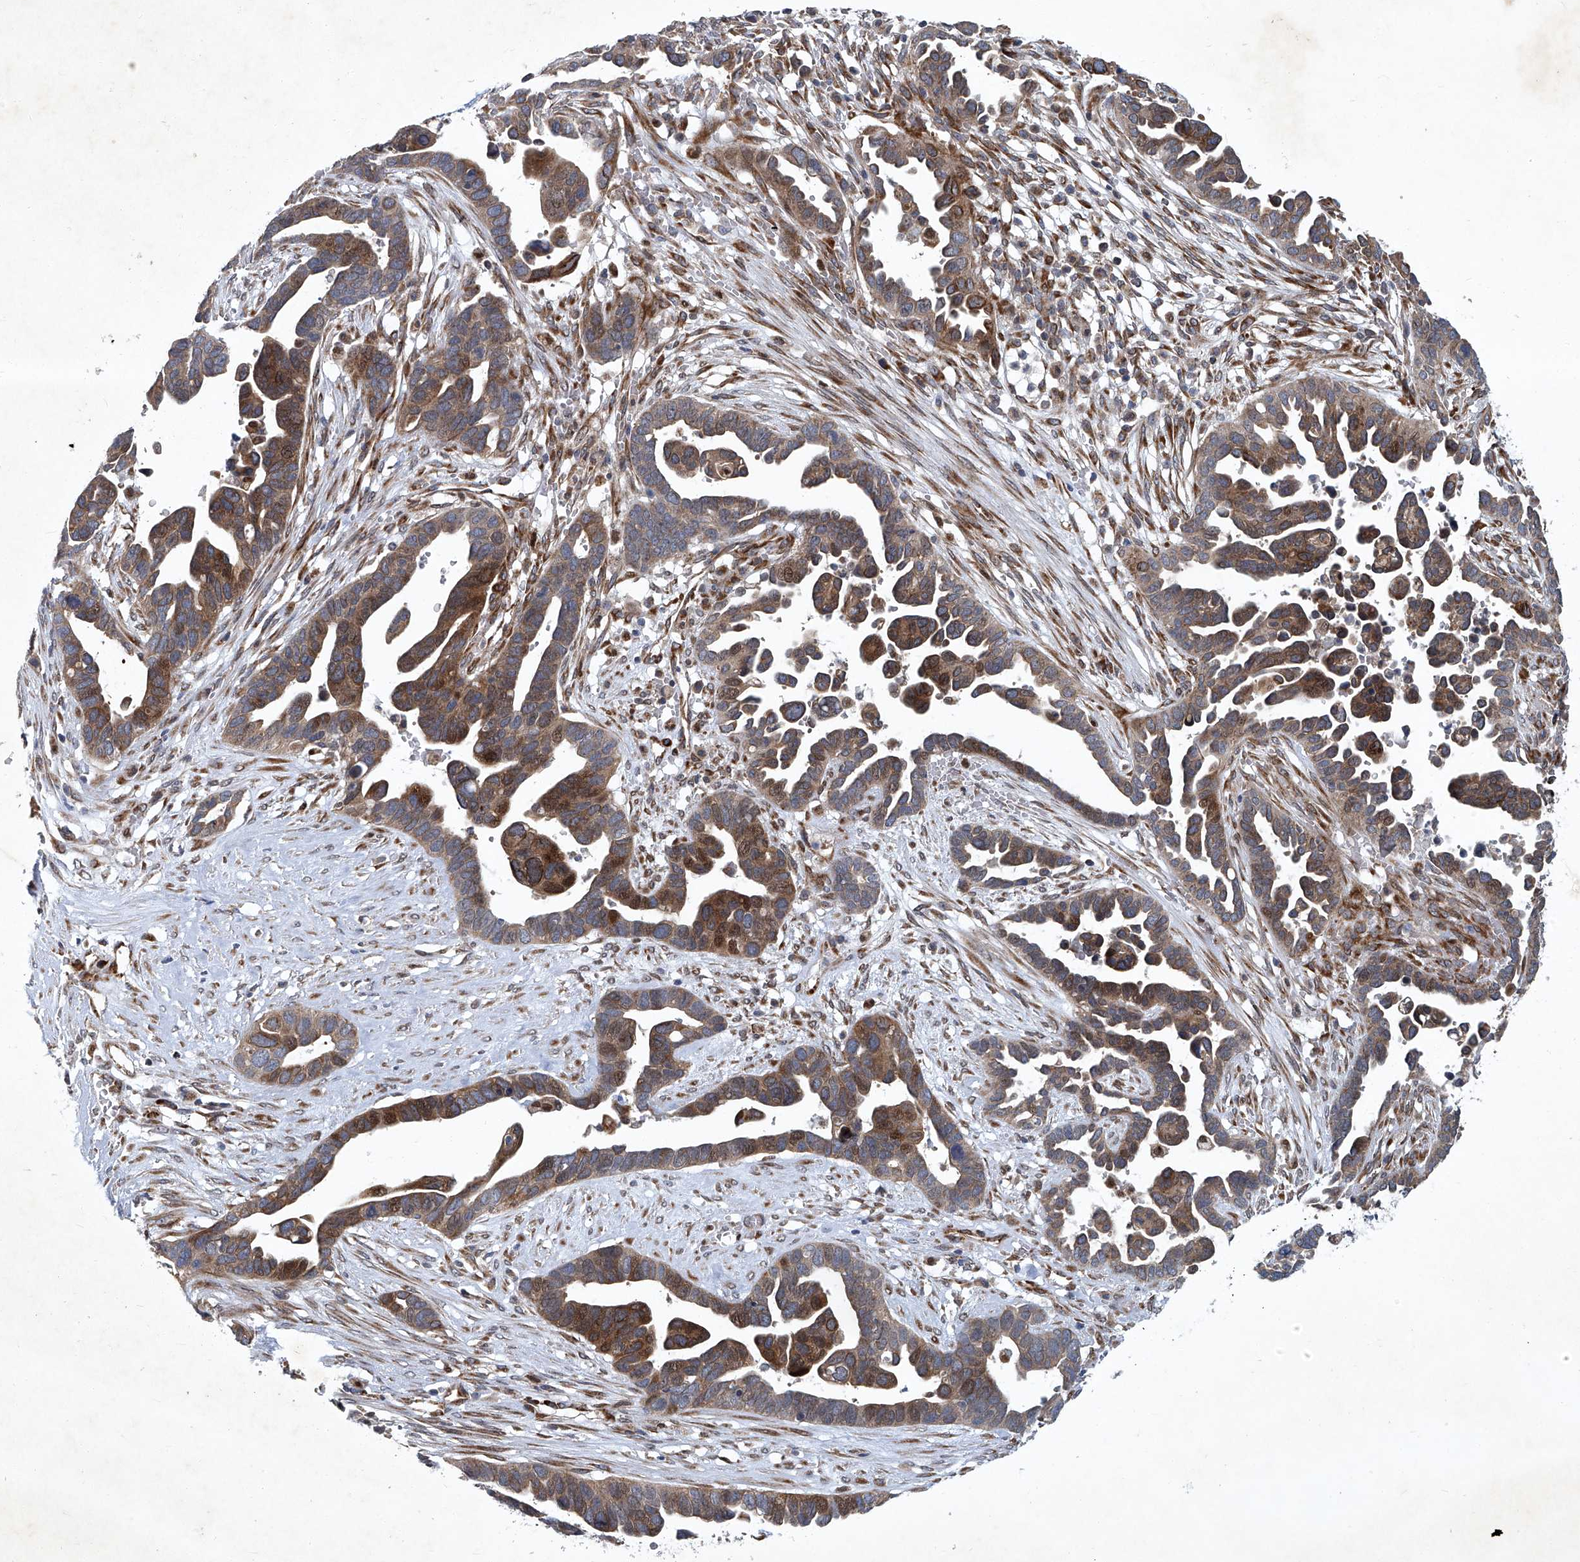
{"staining": {"intensity": "moderate", "quantity": ">75%", "location": "cytoplasmic/membranous,nuclear"}, "tissue": "ovarian cancer", "cell_type": "Tumor cells", "image_type": "cancer", "snomed": [{"axis": "morphology", "description": "Cystadenocarcinoma, serous, NOS"}, {"axis": "topography", "description": "Ovary"}], "caption": "Human ovarian cancer (serous cystadenocarcinoma) stained with a protein marker shows moderate staining in tumor cells.", "gene": "GPR132", "patient": {"sex": "female", "age": 54}}